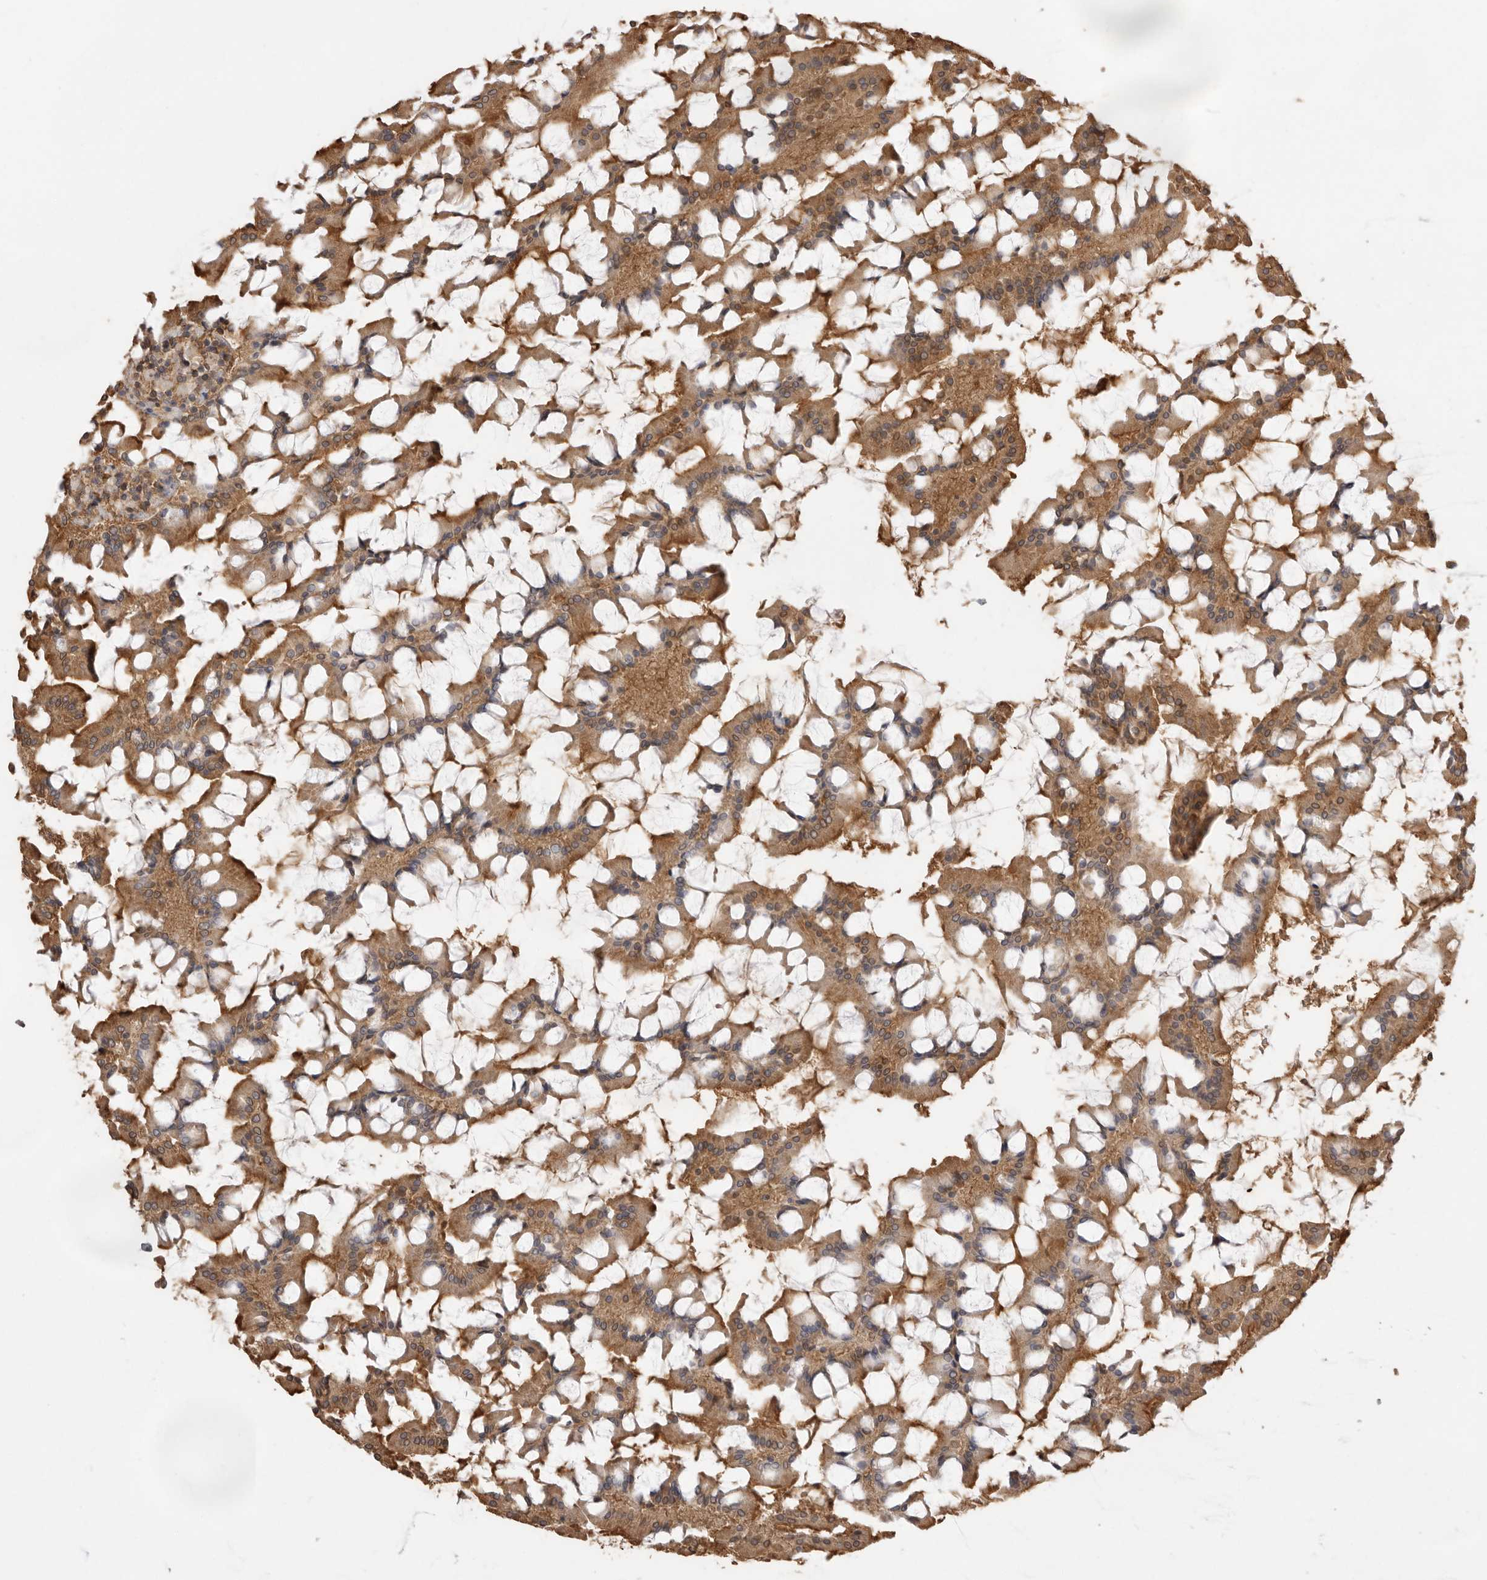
{"staining": {"intensity": "moderate", "quantity": ">75%", "location": "cytoplasmic/membranous"}, "tissue": "small intestine", "cell_type": "Glandular cells", "image_type": "normal", "snomed": [{"axis": "morphology", "description": "Normal tissue, NOS"}, {"axis": "topography", "description": "Small intestine"}], "caption": "Protein expression analysis of normal human small intestine reveals moderate cytoplasmic/membranous expression in about >75% of glandular cells. Ihc stains the protein in brown and the nuclei are stained blue.", "gene": "JAG2", "patient": {"sex": "male", "age": 41}}